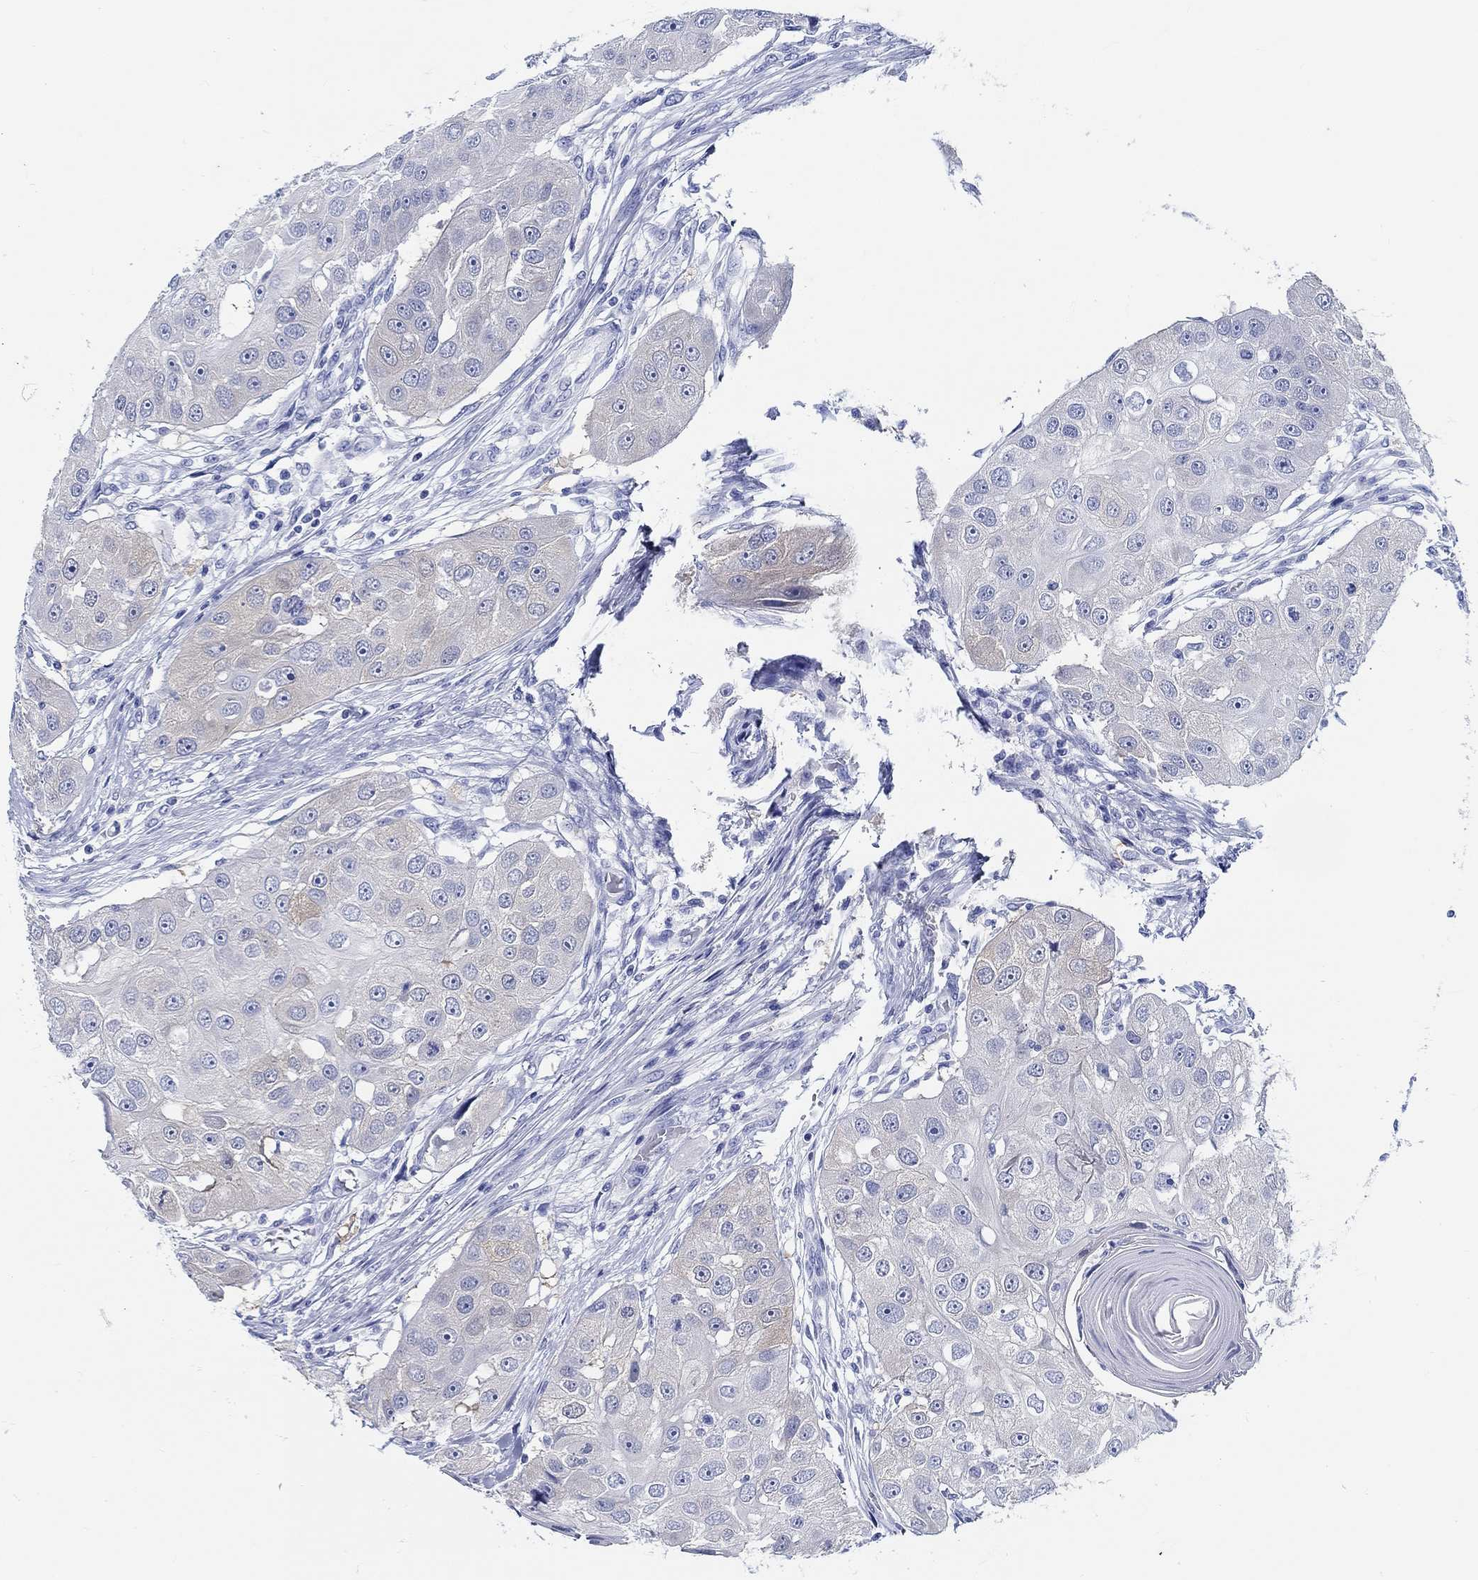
{"staining": {"intensity": "weak", "quantity": "<25%", "location": "cytoplasmic/membranous"}, "tissue": "head and neck cancer", "cell_type": "Tumor cells", "image_type": "cancer", "snomed": [{"axis": "morphology", "description": "Normal tissue, NOS"}, {"axis": "morphology", "description": "Squamous cell carcinoma, NOS"}, {"axis": "topography", "description": "Skeletal muscle"}, {"axis": "topography", "description": "Head-Neck"}], "caption": "This is a photomicrograph of IHC staining of squamous cell carcinoma (head and neck), which shows no positivity in tumor cells. Brightfield microscopy of immunohistochemistry (IHC) stained with DAB (brown) and hematoxylin (blue), captured at high magnification.", "gene": "FBXO2", "patient": {"sex": "male", "age": 51}}